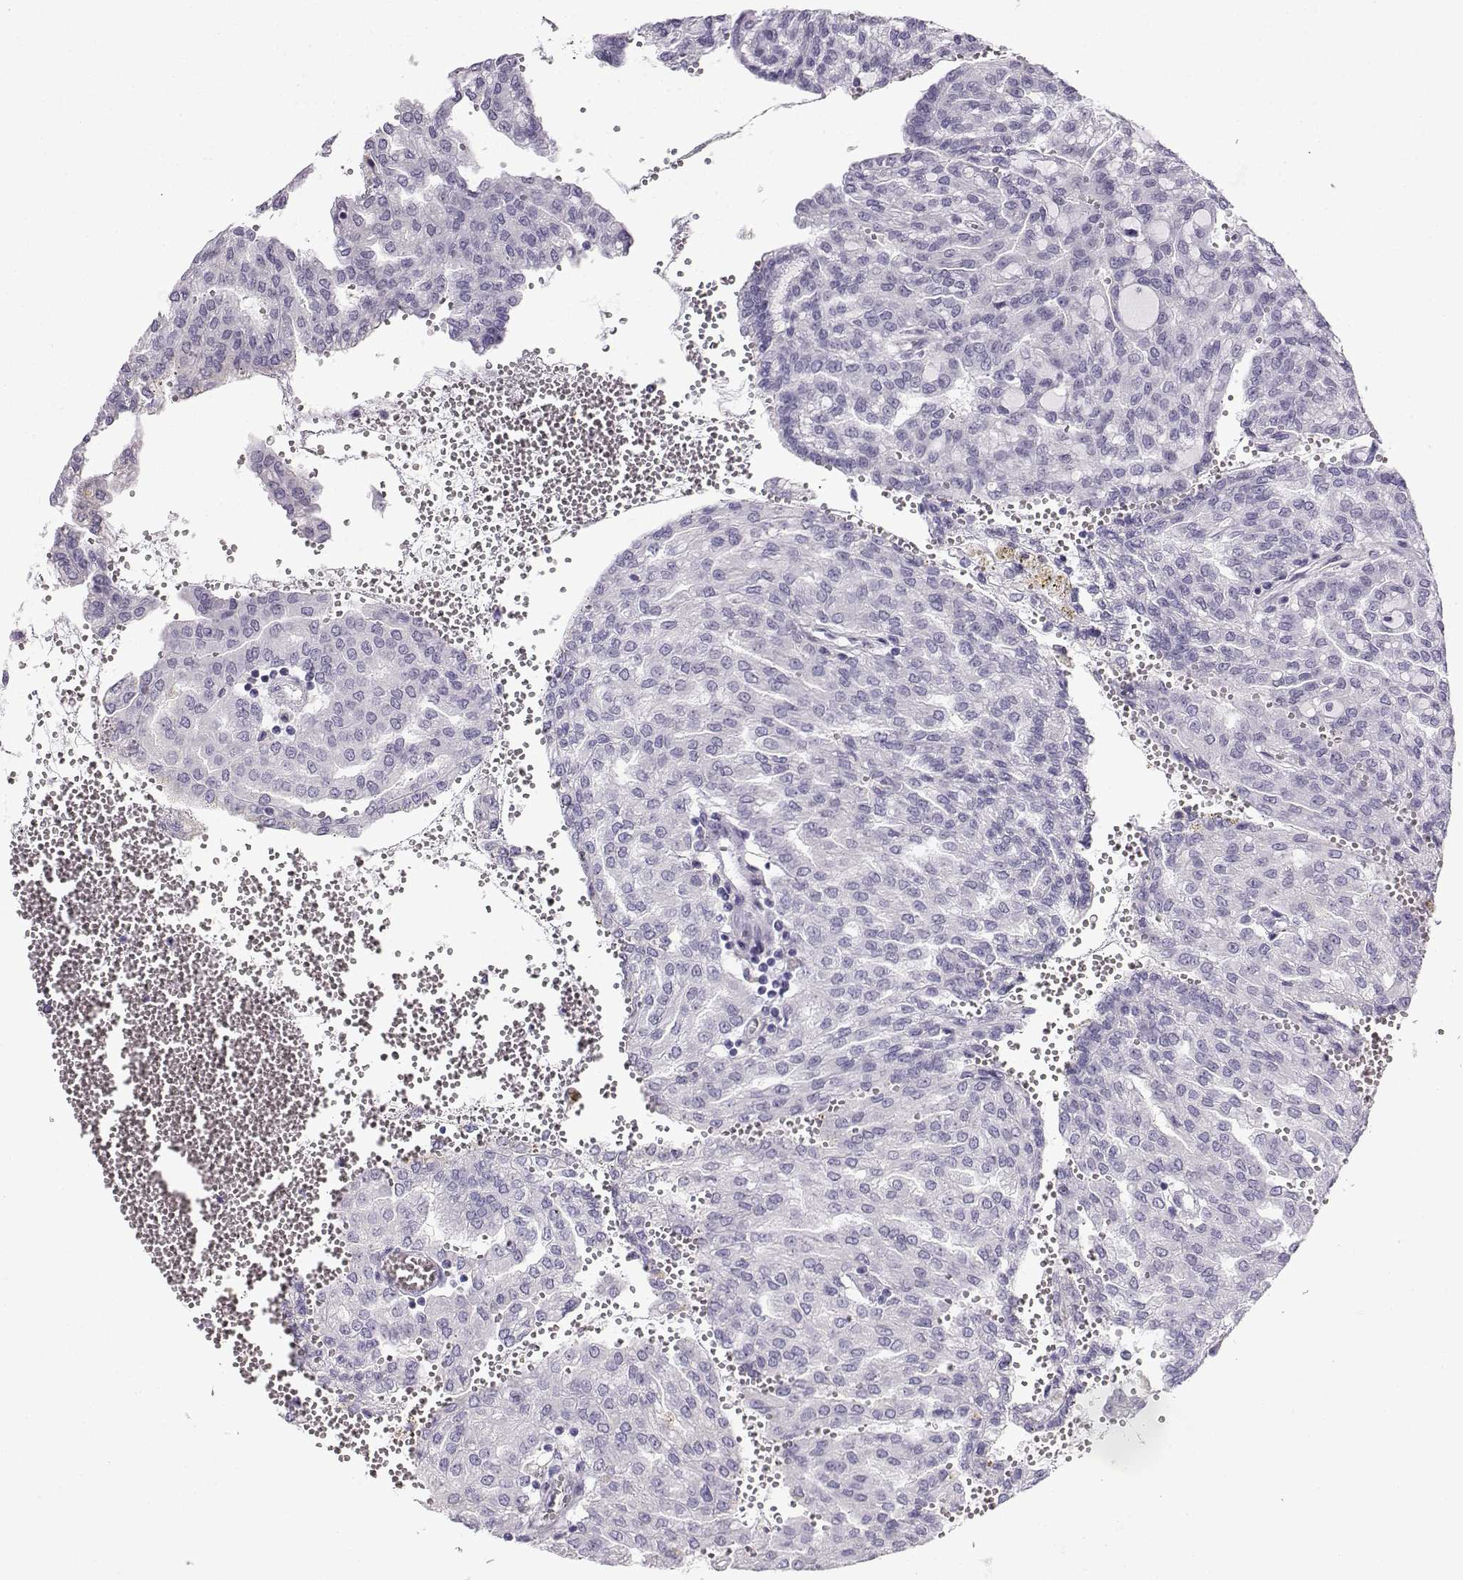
{"staining": {"intensity": "negative", "quantity": "none", "location": "none"}, "tissue": "renal cancer", "cell_type": "Tumor cells", "image_type": "cancer", "snomed": [{"axis": "morphology", "description": "Adenocarcinoma, NOS"}, {"axis": "topography", "description": "Kidney"}], "caption": "DAB (3,3'-diaminobenzidine) immunohistochemical staining of human adenocarcinoma (renal) exhibits no significant expression in tumor cells.", "gene": "ZBTB8B", "patient": {"sex": "male", "age": 63}}